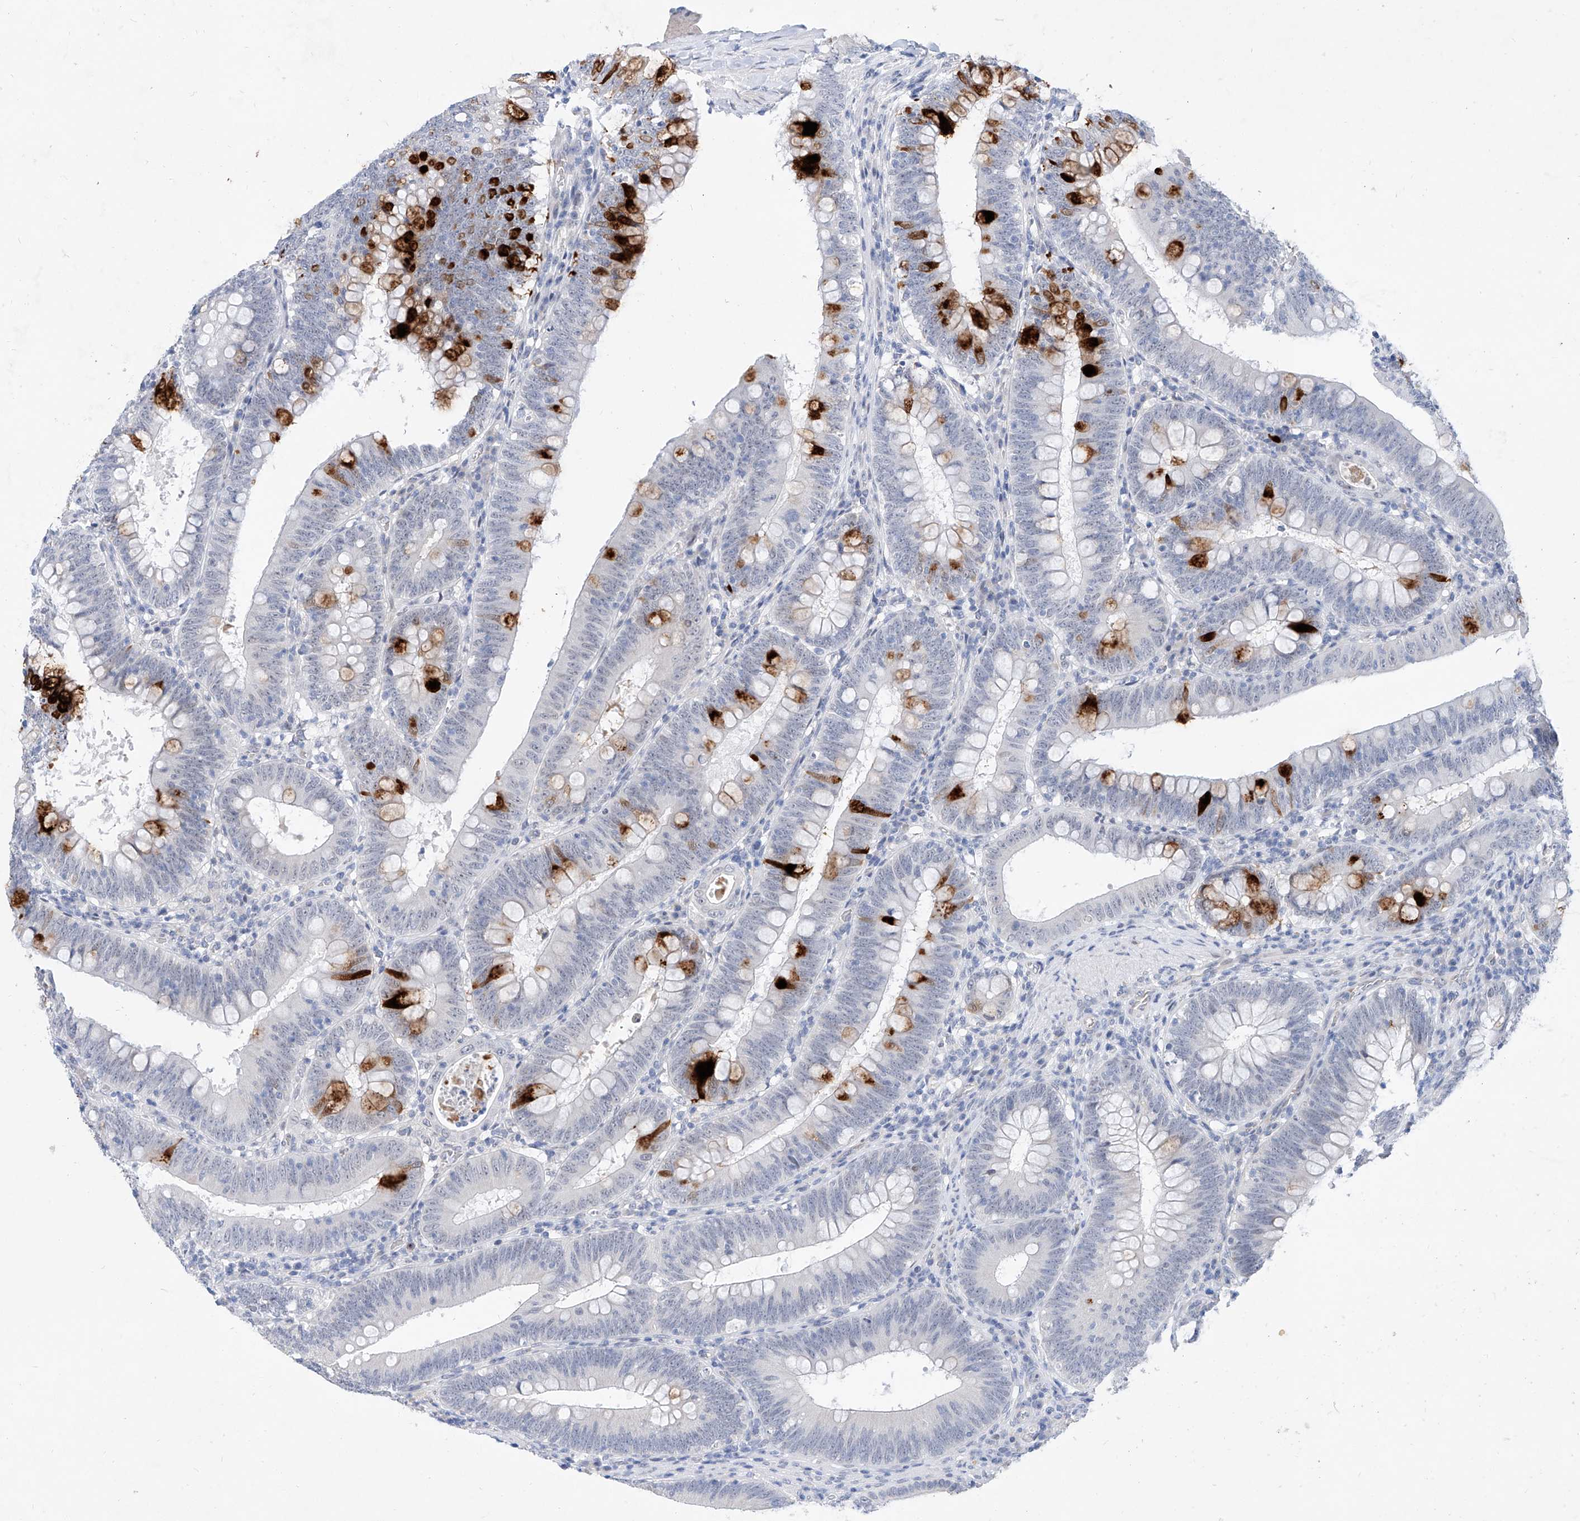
{"staining": {"intensity": "strong", "quantity": "<25%", "location": "cytoplasmic/membranous"}, "tissue": "colorectal cancer", "cell_type": "Tumor cells", "image_type": "cancer", "snomed": [{"axis": "morphology", "description": "Normal tissue, NOS"}, {"axis": "topography", "description": "Colon"}], "caption": "Colorectal cancer stained for a protein demonstrates strong cytoplasmic/membranous positivity in tumor cells.", "gene": "BPTF", "patient": {"sex": "female", "age": 82}}